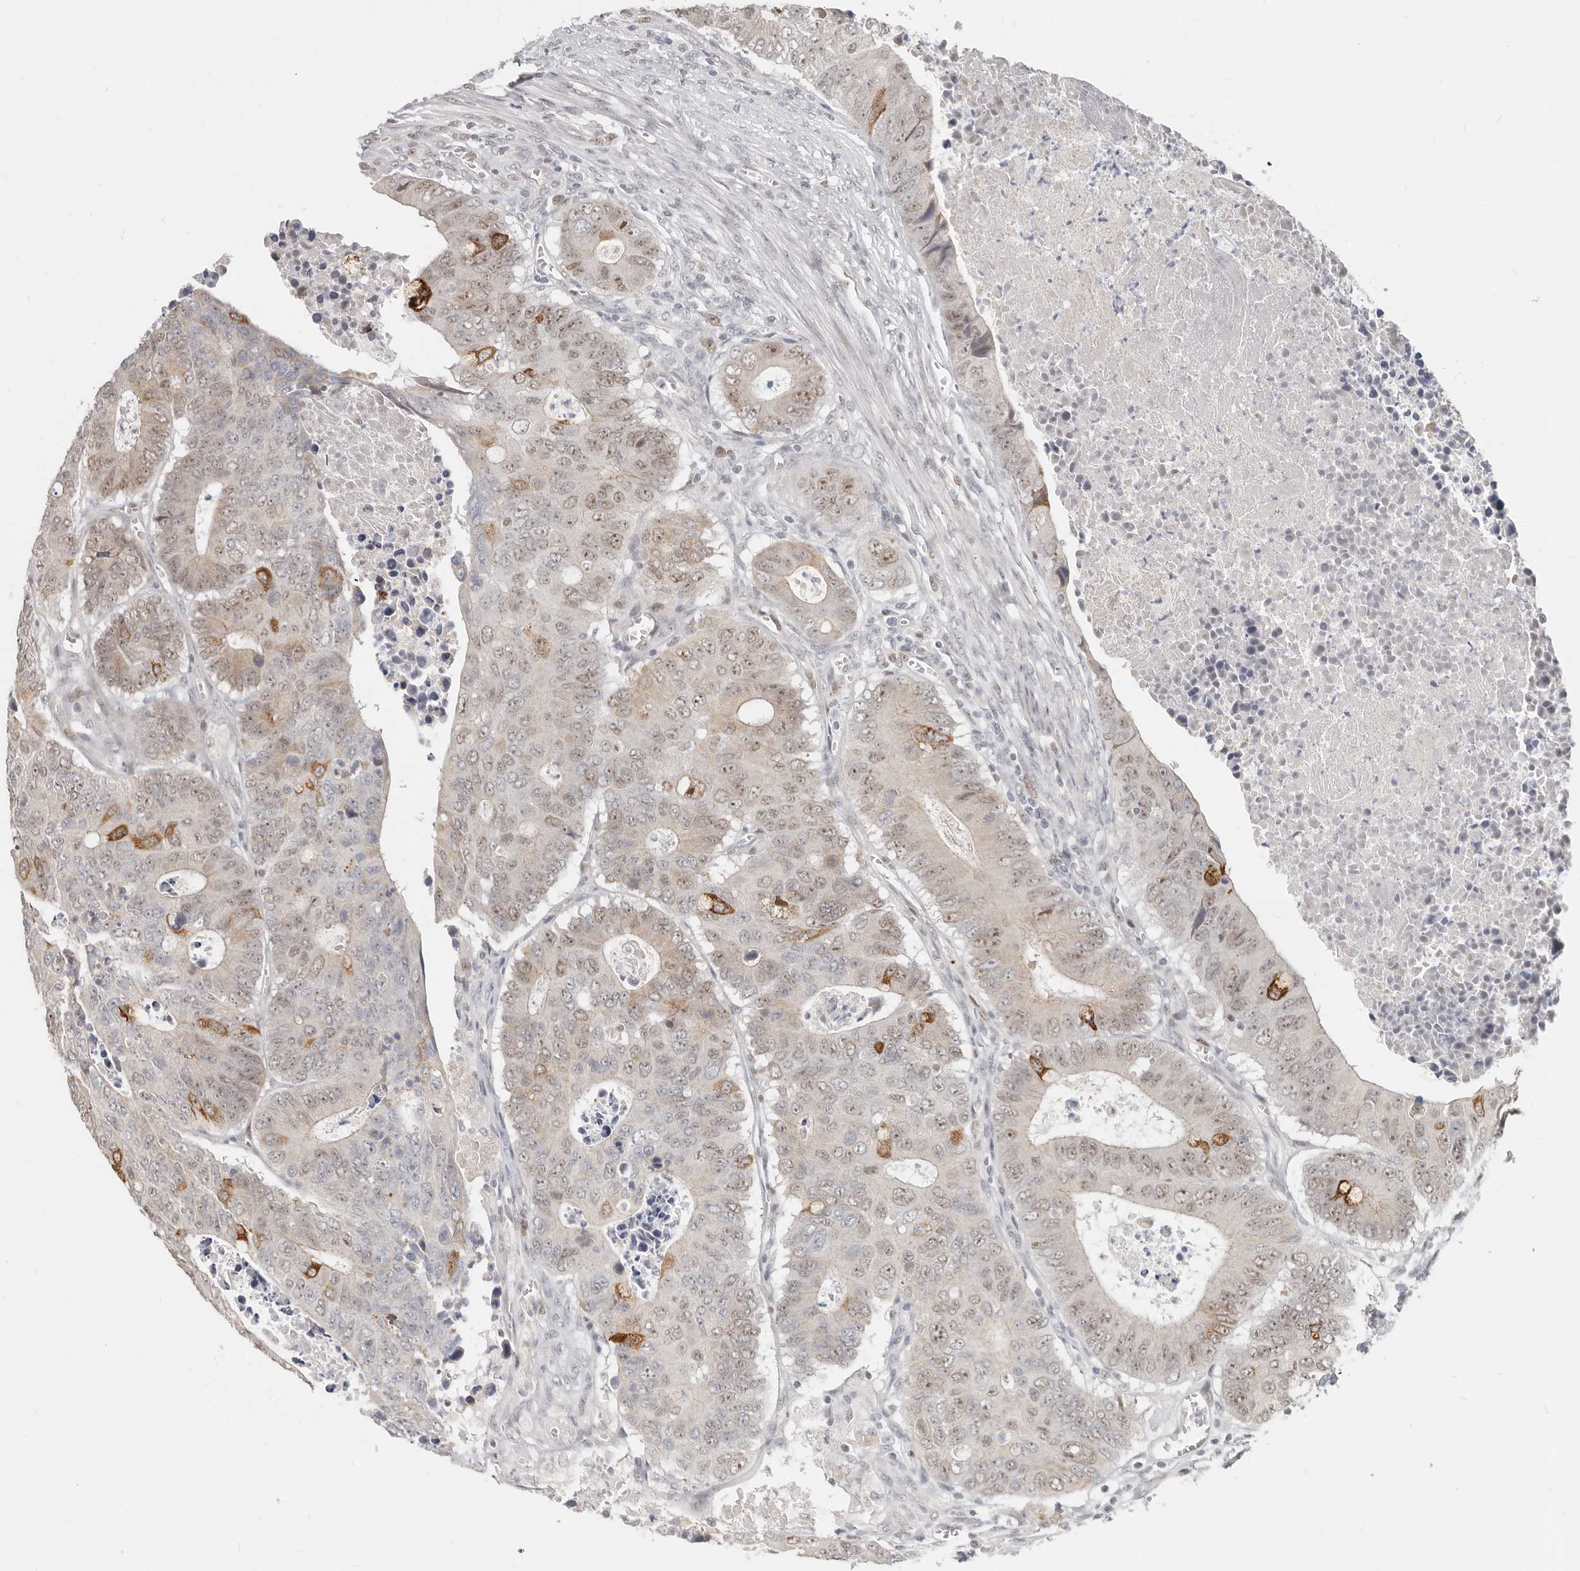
{"staining": {"intensity": "moderate", "quantity": "25%-75%", "location": "cytoplasmic/membranous,nuclear"}, "tissue": "colorectal cancer", "cell_type": "Tumor cells", "image_type": "cancer", "snomed": [{"axis": "morphology", "description": "Adenocarcinoma, NOS"}, {"axis": "topography", "description": "Colon"}], "caption": "Protein expression analysis of adenocarcinoma (colorectal) reveals moderate cytoplasmic/membranous and nuclear positivity in approximately 25%-75% of tumor cells.", "gene": "RFC2", "patient": {"sex": "male", "age": 87}}